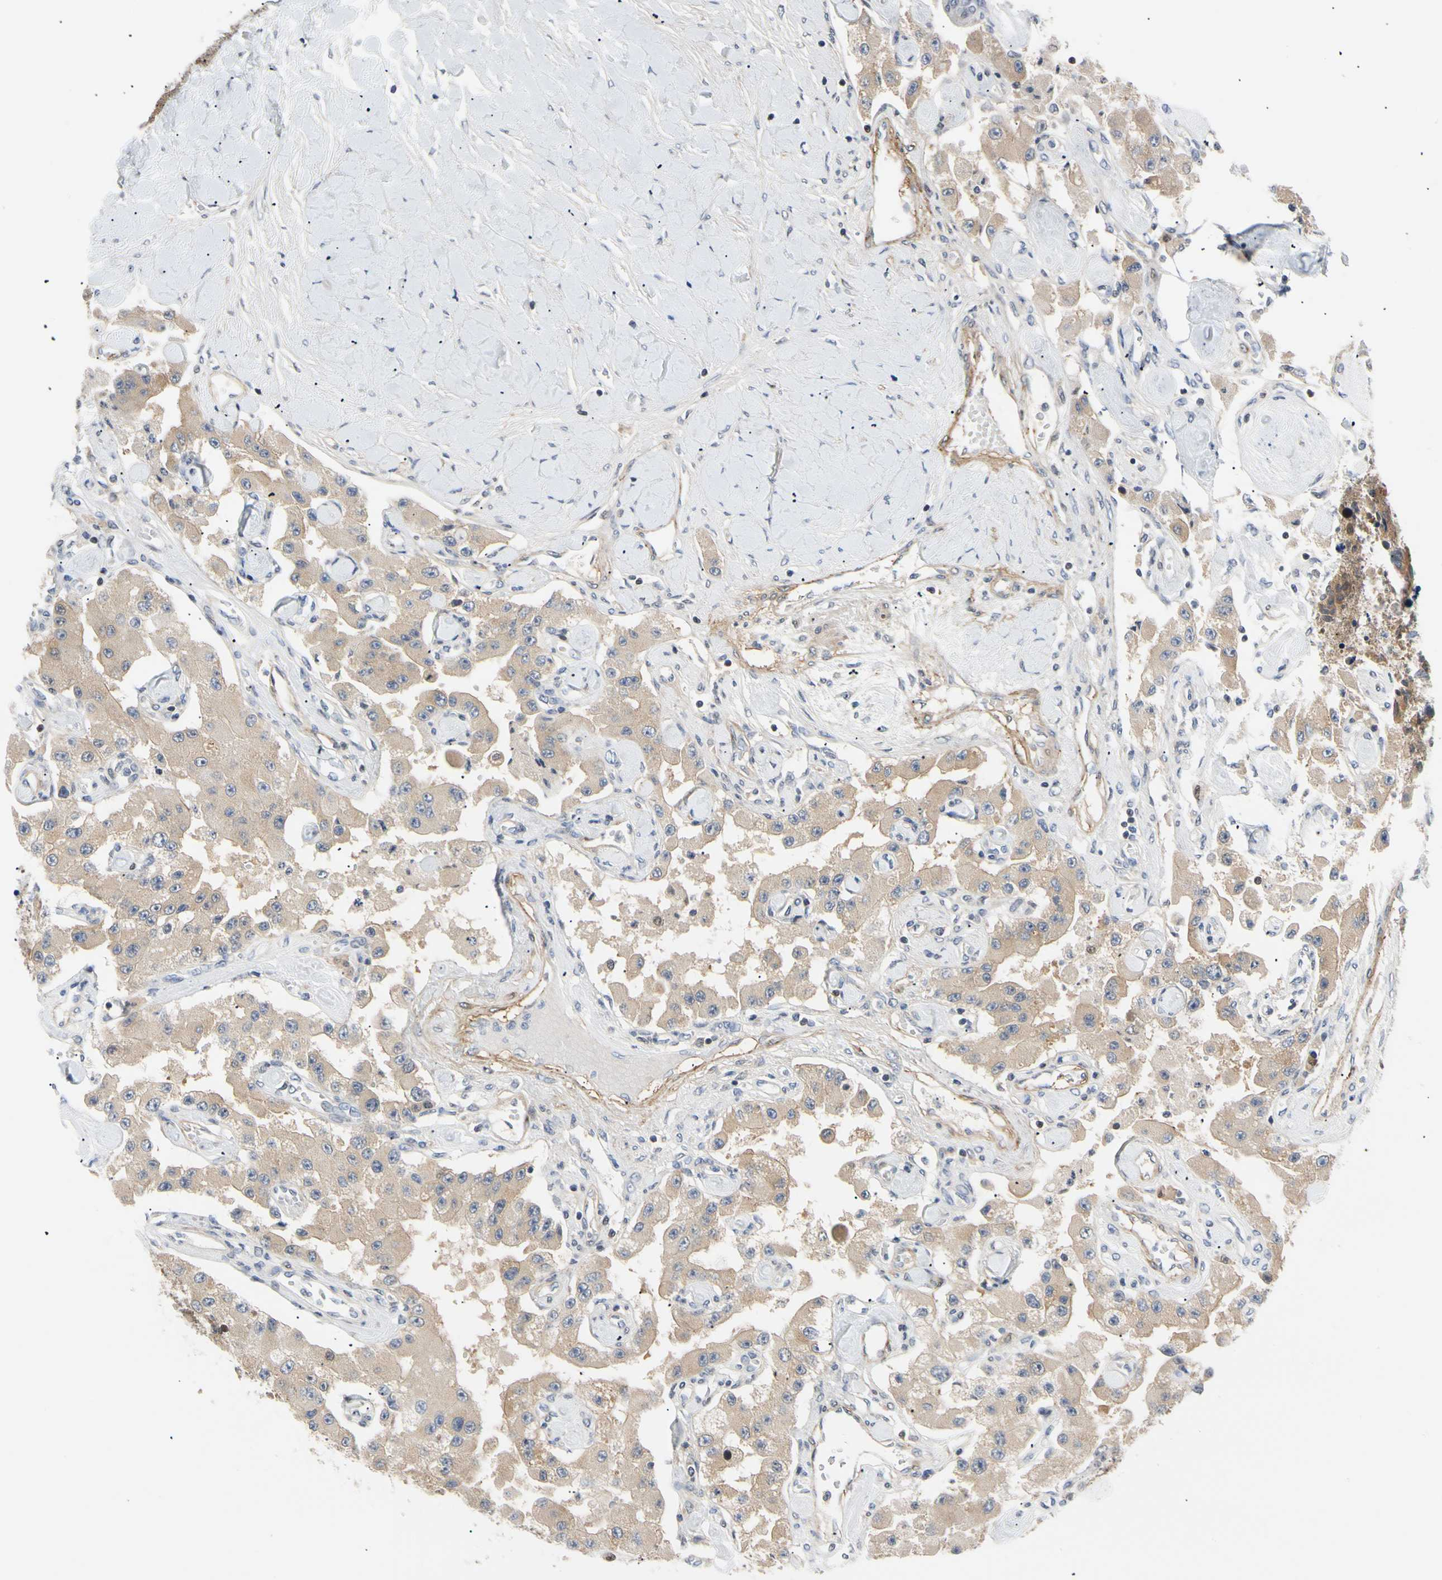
{"staining": {"intensity": "weak", "quantity": ">75%", "location": "cytoplasmic/membranous"}, "tissue": "carcinoid", "cell_type": "Tumor cells", "image_type": "cancer", "snomed": [{"axis": "morphology", "description": "Carcinoid, malignant, NOS"}, {"axis": "topography", "description": "Pancreas"}], "caption": "An image of human carcinoid (malignant) stained for a protein reveals weak cytoplasmic/membranous brown staining in tumor cells.", "gene": "SEC23B", "patient": {"sex": "male", "age": 41}}